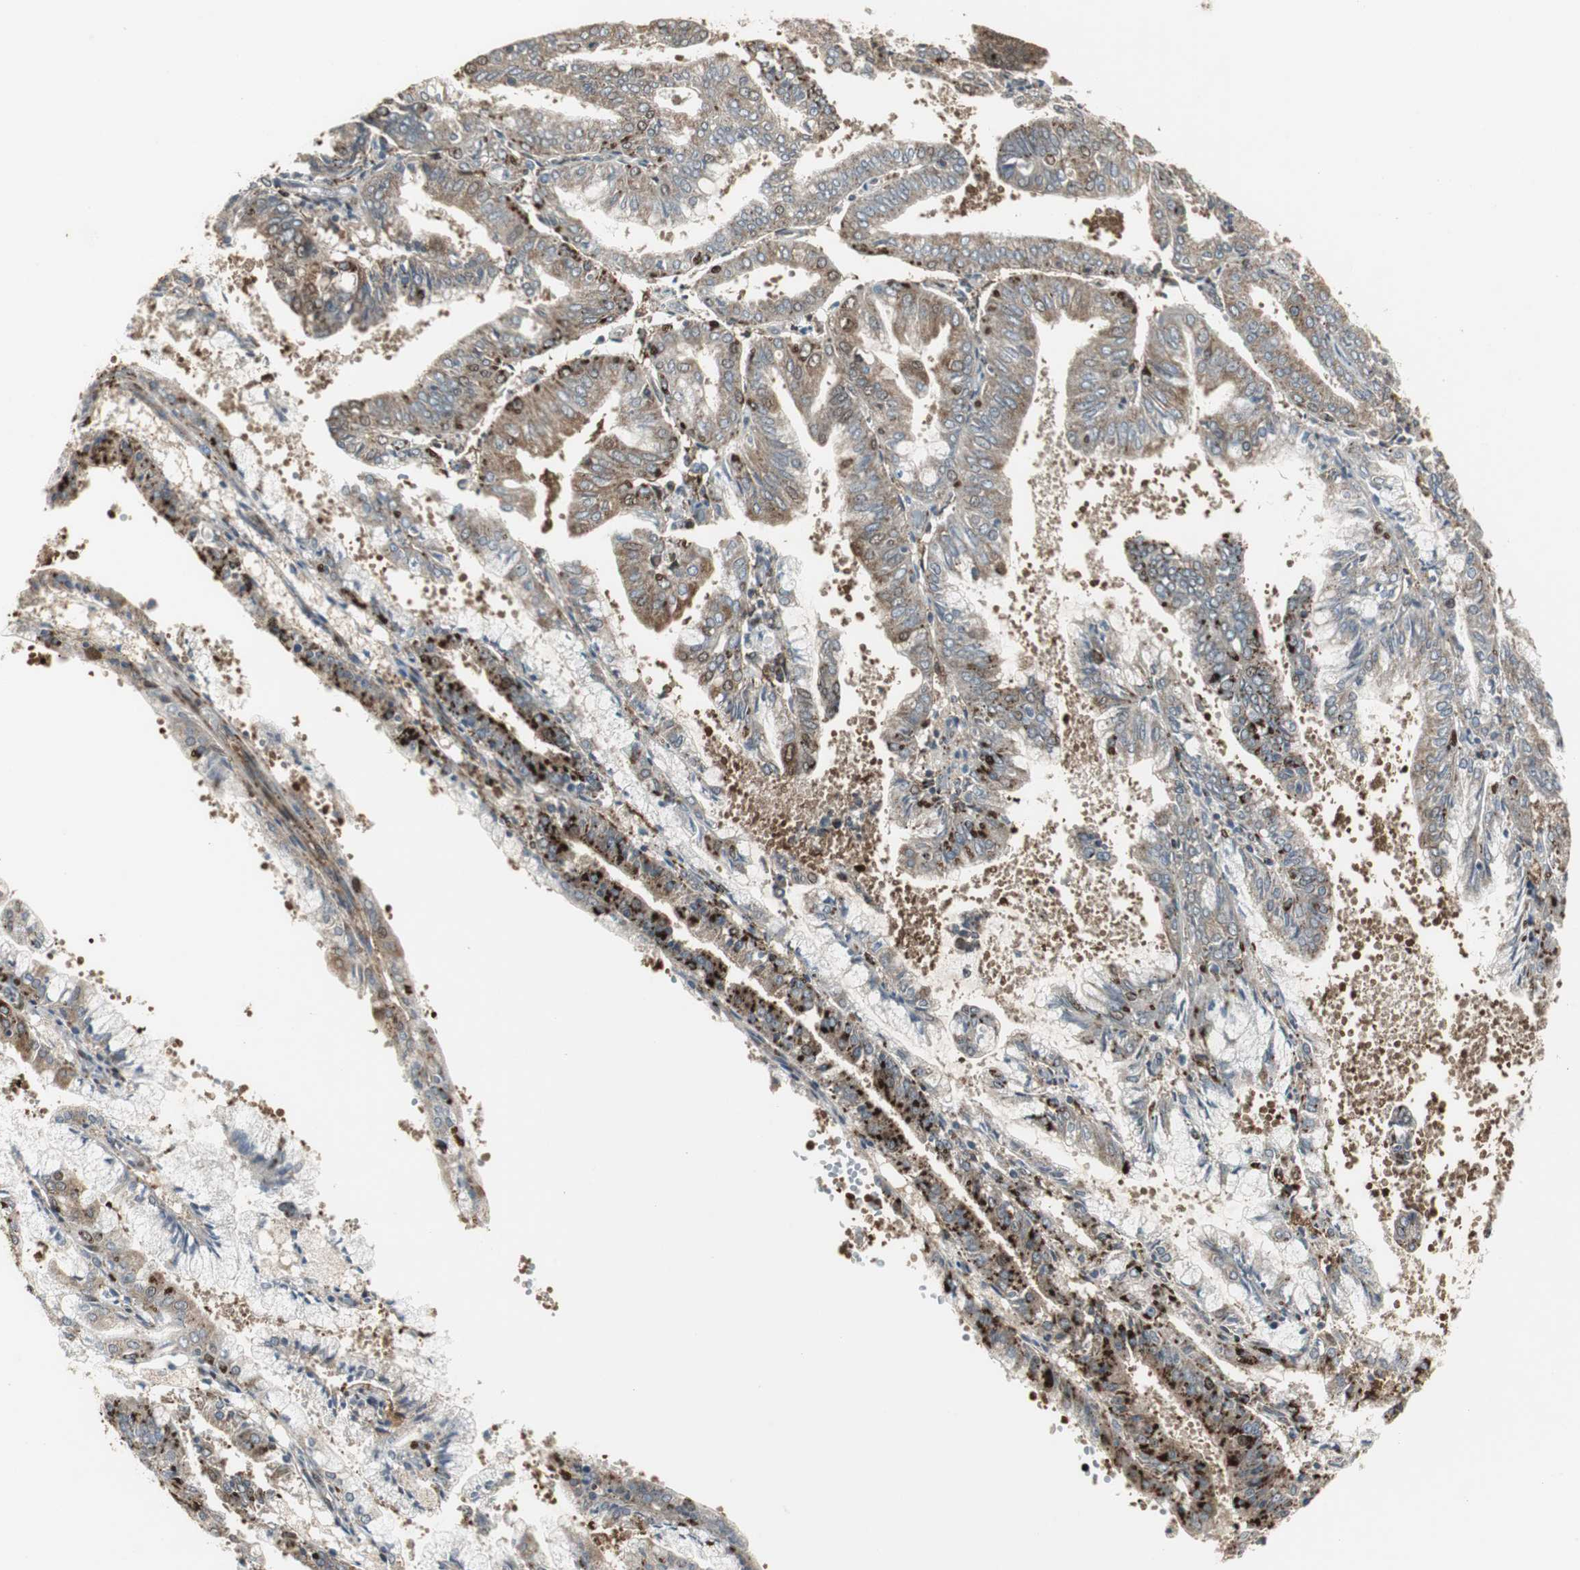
{"staining": {"intensity": "moderate", "quantity": ">75%", "location": "cytoplasmic/membranous,nuclear"}, "tissue": "endometrial cancer", "cell_type": "Tumor cells", "image_type": "cancer", "snomed": [{"axis": "morphology", "description": "Adenocarcinoma, NOS"}, {"axis": "topography", "description": "Endometrium"}], "caption": "Immunohistochemical staining of endometrial adenocarcinoma displays medium levels of moderate cytoplasmic/membranous and nuclear protein staining in about >75% of tumor cells.", "gene": "PLIN3", "patient": {"sex": "female", "age": 63}}